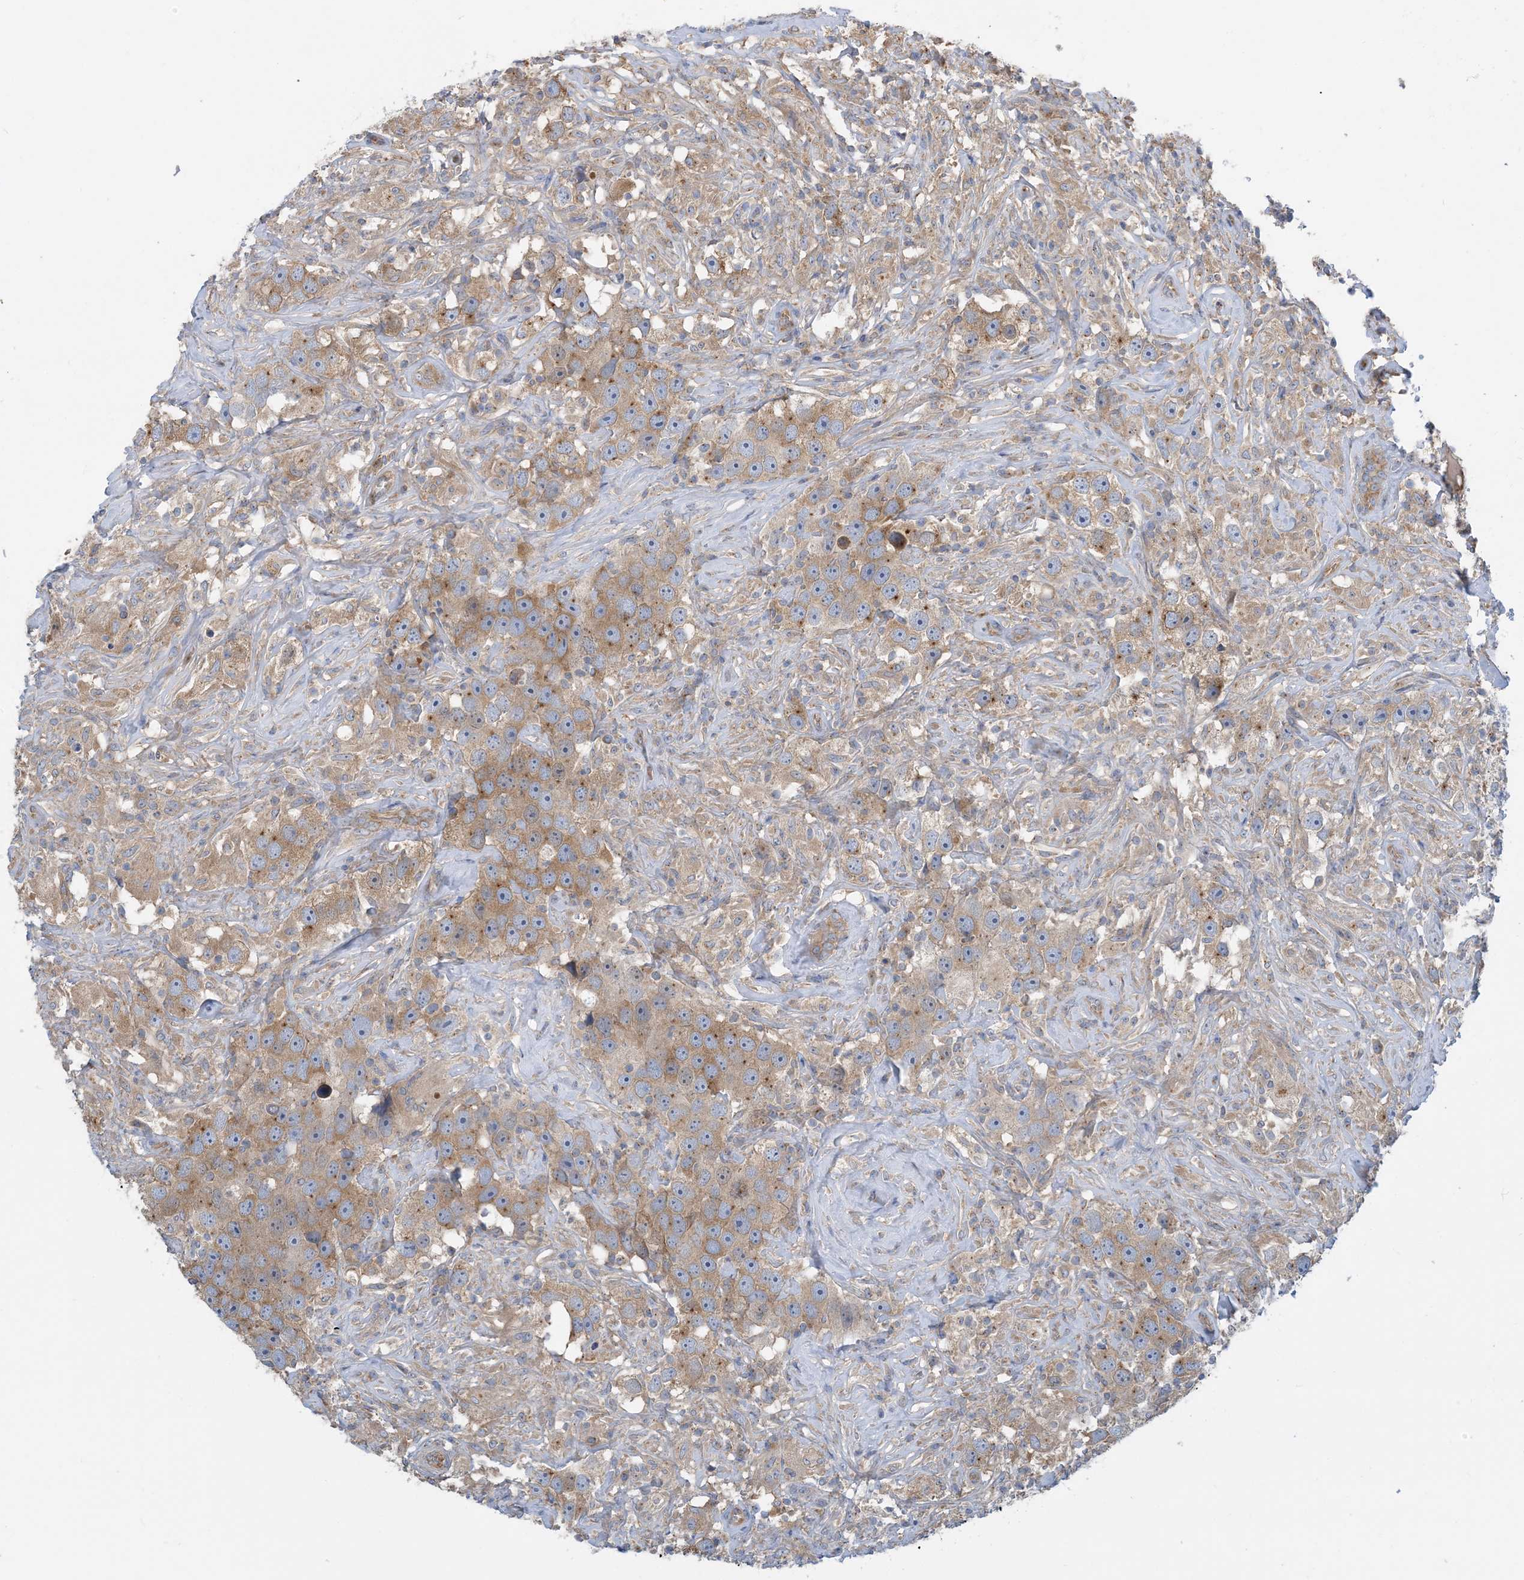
{"staining": {"intensity": "moderate", "quantity": "25%-75%", "location": "cytoplasmic/membranous"}, "tissue": "testis cancer", "cell_type": "Tumor cells", "image_type": "cancer", "snomed": [{"axis": "morphology", "description": "Seminoma, NOS"}, {"axis": "topography", "description": "Testis"}], "caption": "Immunohistochemistry (IHC) histopathology image of testis cancer stained for a protein (brown), which shows medium levels of moderate cytoplasmic/membranous expression in approximately 25%-75% of tumor cells.", "gene": "SIDT1", "patient": {"sex": "male", "age": 49}}